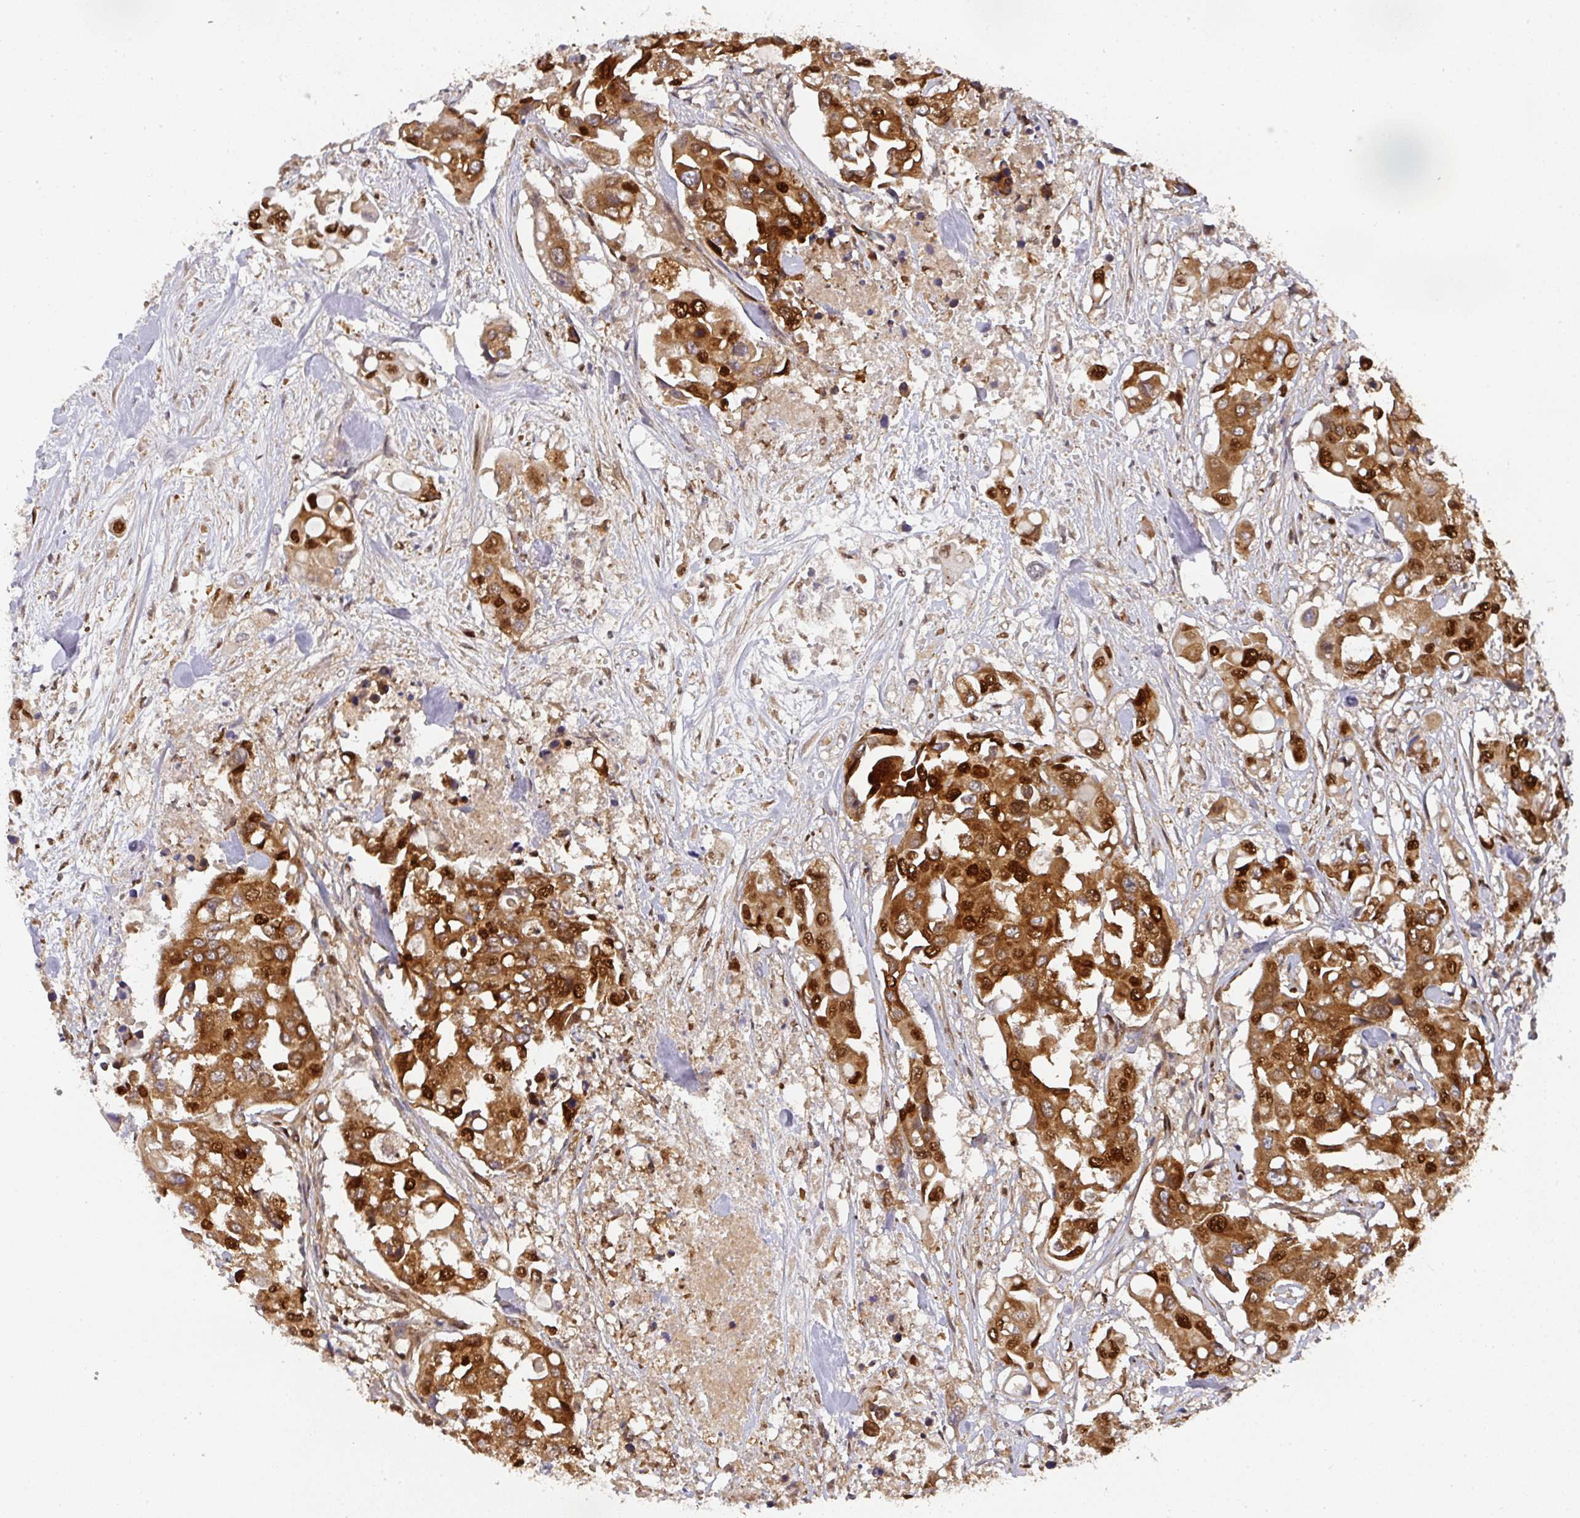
{"staining": {"intensity": "strong", "quantity": ">75%", "location": "cytoplasmic/membranous,nuclear"}, "tissue": "colorectal cancer", "cell_type": "Tumor cells", "image_type": "cancer", "snomed": [{"axis": "morphology", "description": "Adenocarcinoma, NOS"}, {"axis": "topography", "description": "Colon"}], "caption": "An image showing strong cytoplasmic/membranous and nuclear expression in approximately >75% of tumor cells in colorectal adenocarcinoma, as visualized by brown immunohistochemical staining.", "gene": "DIDO1", "patient": {"sex": "male", "age": 77}}